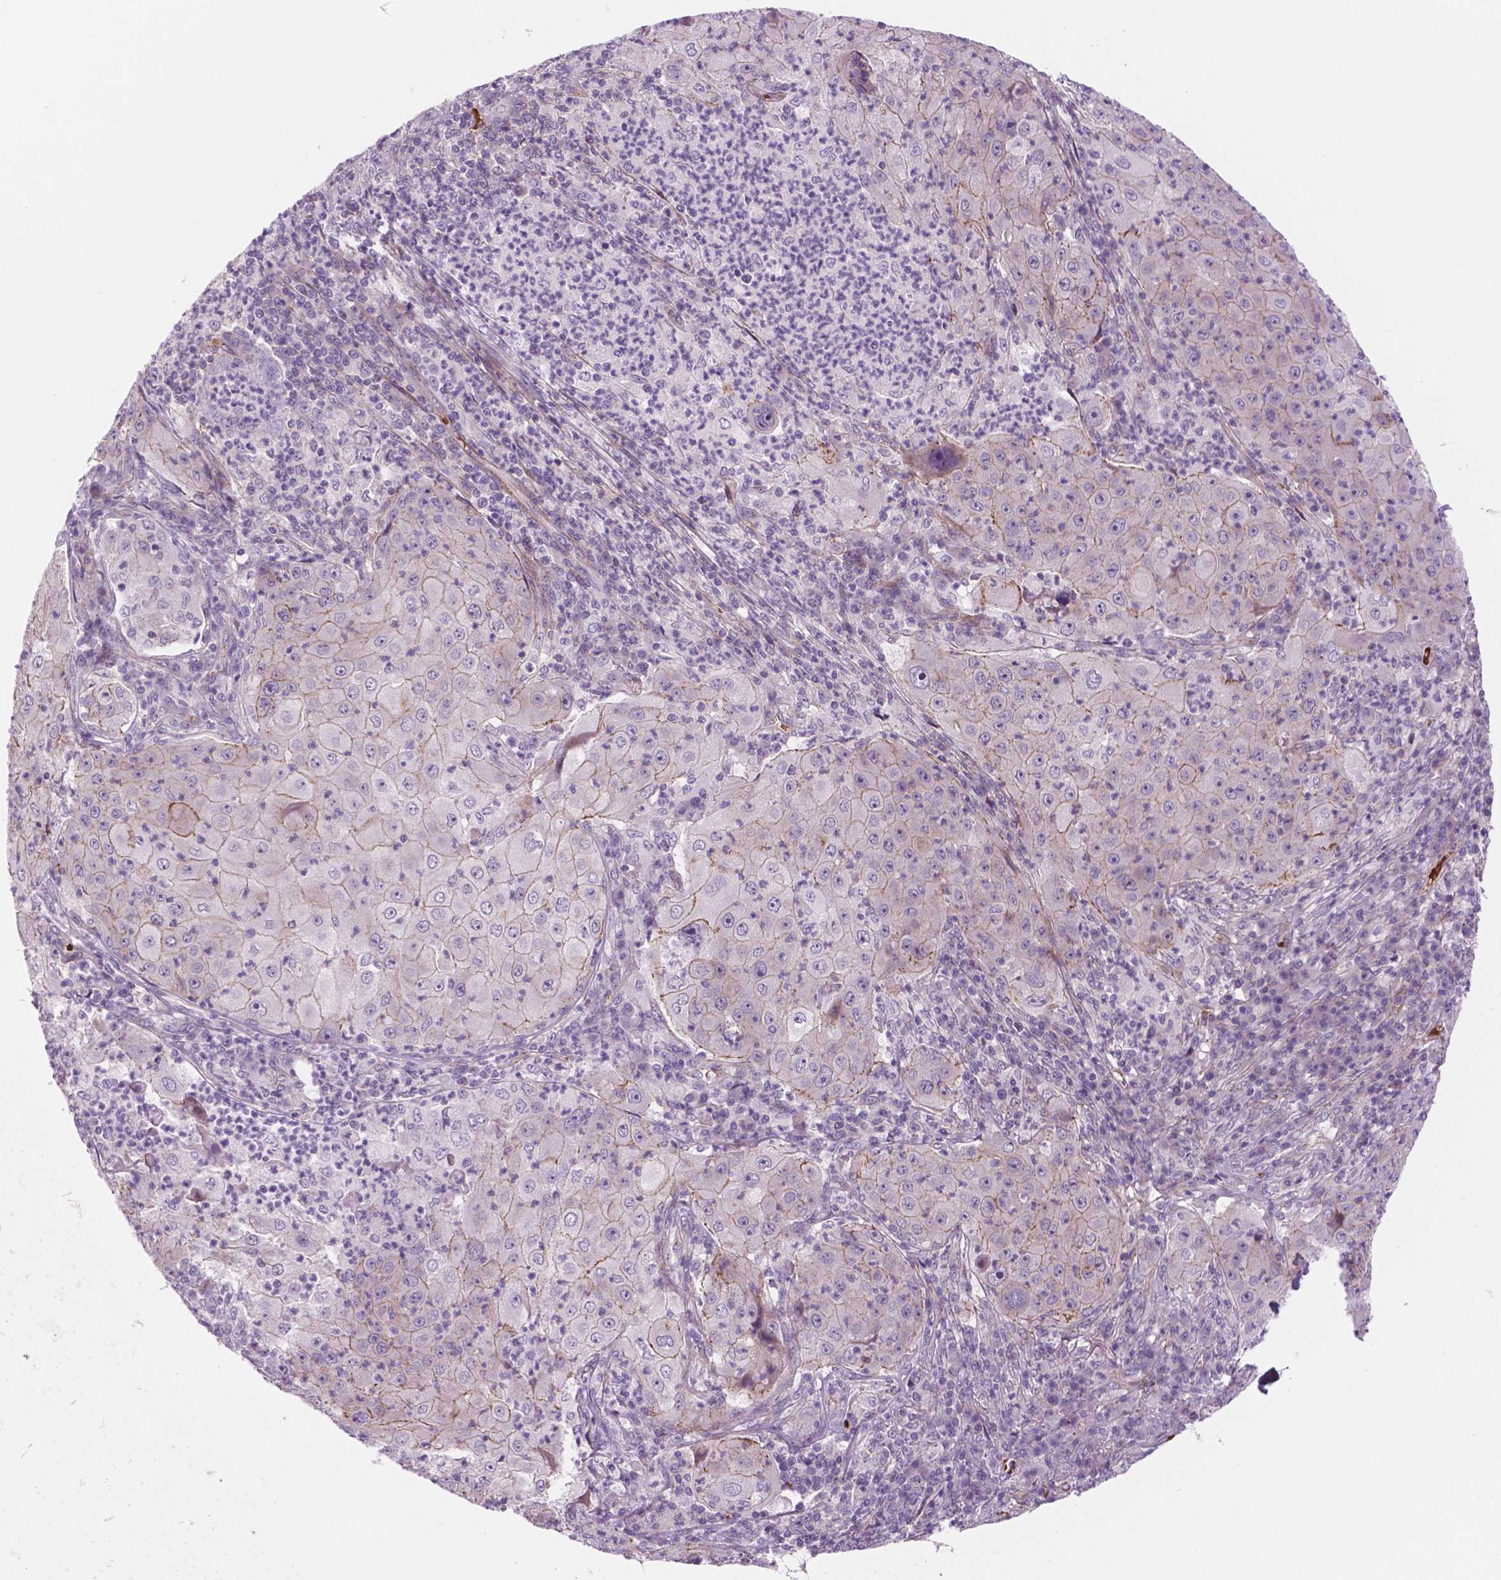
{"staining": {"intensity": "moderate", "quantity": "25%-75%", "location": "cytoplasmic/membranous"}, "tissue": "lung cancer", "cell_type": "Tumor cells", "image_type": "cancer", "snomed": [{"axis": "morphology", "description": "Squamous cell carcinoma, NOS"}, {"axis": "topography", "description": "Lung"}], "caption": "Immunohistochemistry (IHC) micrograph of squamous cell carcinoma (lung) stained for a protein (brown), which reveals medium levels of moderate cytoplasmic/membranous expression in about 25%-75% of tumor cells.", "gene": "RND3", "patient": {"sex": "female", "age": 59}}